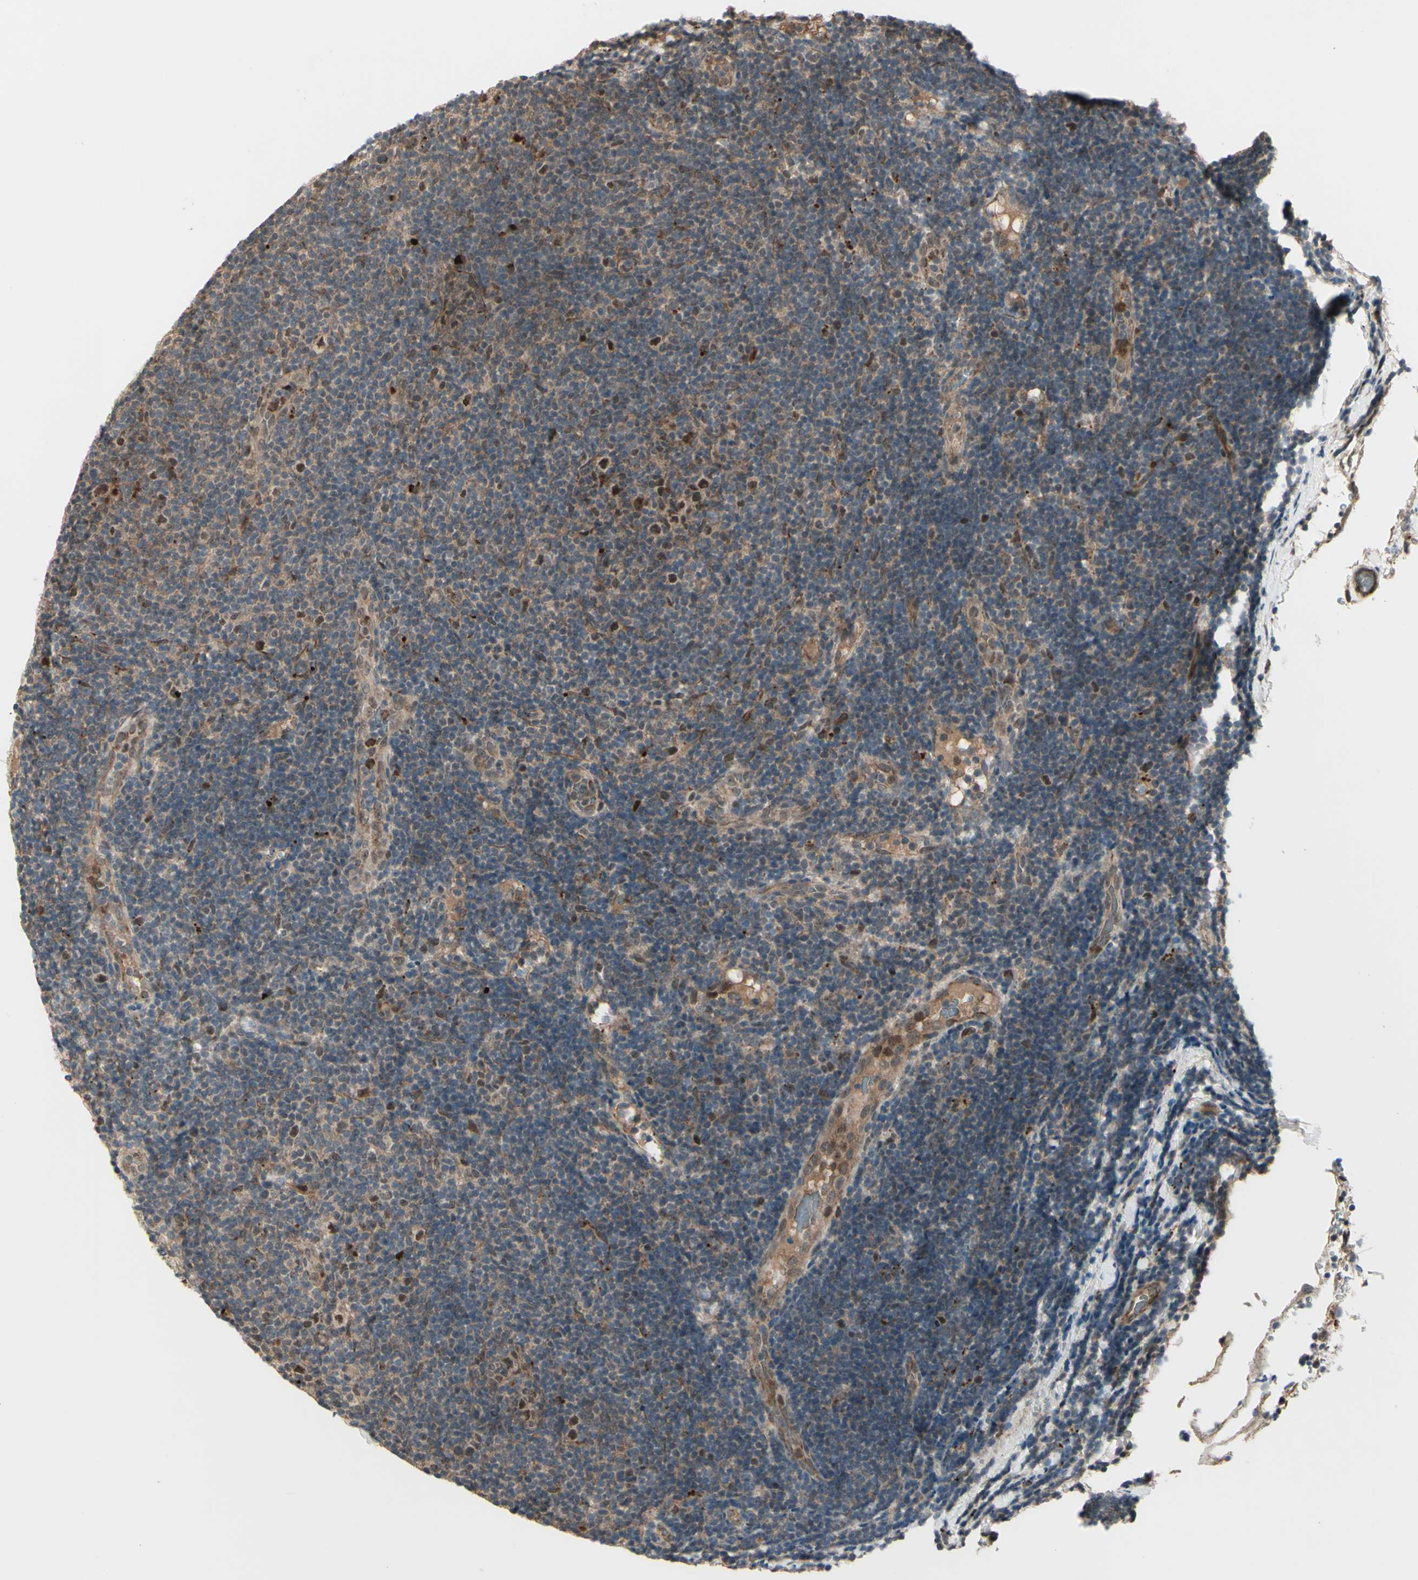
{"staining": {"intensity": "moderate", "quantity": "25%-75%", "location": "cytoplasmic/membranous,nuclear"}, "tissue": "lymphoma", "cell_type": "Tumor cells", "image_type": "cancer", "snomed": [{"axis": "morphology", "description": "Malignant lymphoma, non-Hodgkin's type, Low grade"}, {"axis": "topography", "description": "Lymph node"}], "caption": "Immunohistochemistry staining of lymphoma, which reveals medium levels of moderate cytoplasmic/membranous and nuclear positivity in about 25%-75% of tumor cells indicating moderate cytoplasmic/membranous and nuclear protein expression. The staining was performed using DAB (3,3'-diaminobenzidine) (brown) for protein detection and nuclei were counterstained in hematoxylin (blue).", "gene": "MLF2", "patient": {"sex": "male", "age": 83}}